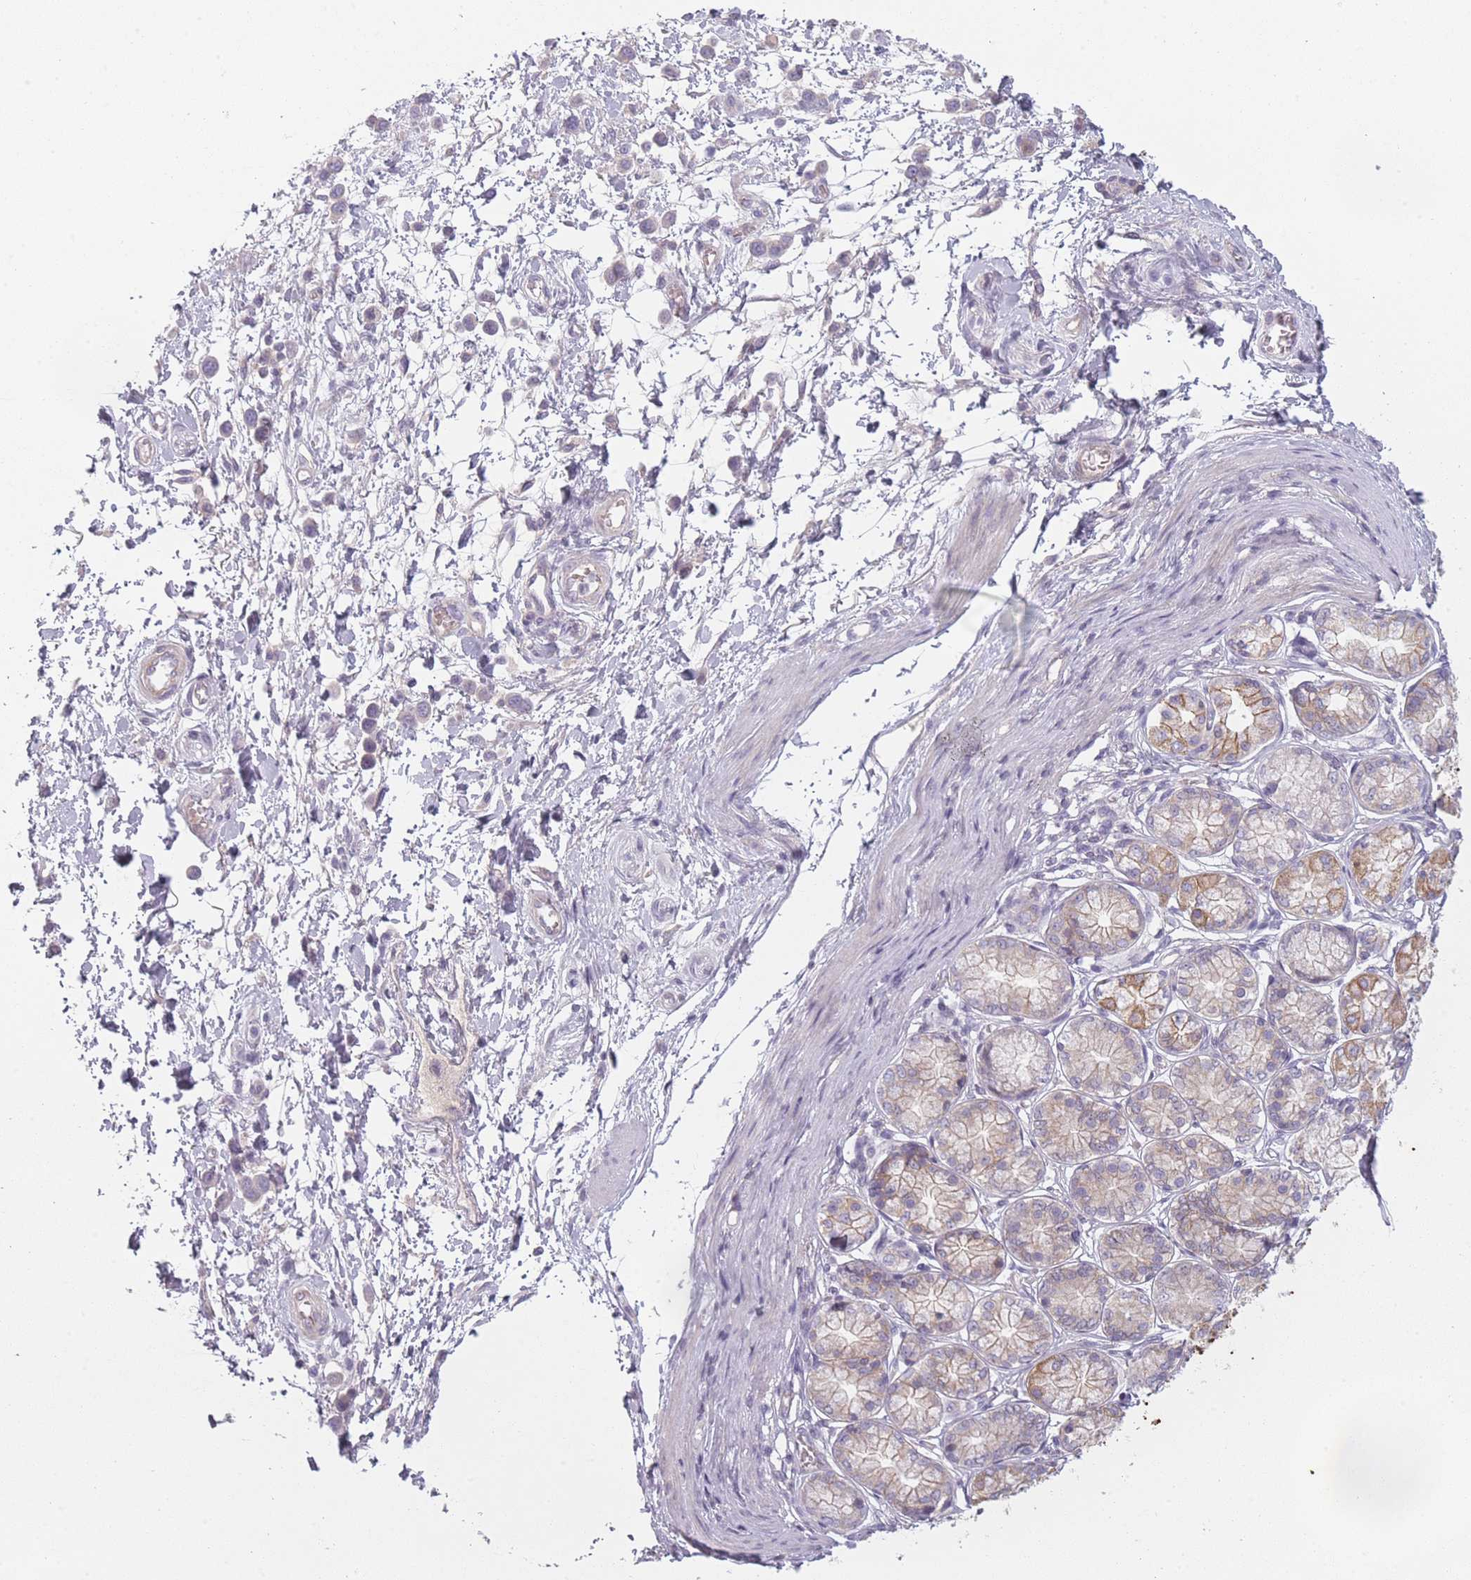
{"staining": {"intensity": "negative", "quantity": "none", "location": "none"}, "tissue": "stomach cancer", "cell_type": "Tumor cells", "image_type": "cancer", "snomed": [{"axis": "morphology", "description": "Adenocarcinoma, NOS"}, {"axis": "topography", "description": "Stomach"}], "caption": "Immunohistochemical staining of human adenocarcinoma (stomach) reveals no significant expression in tumor cells.", "gene": "NT5DC2", "patient": {"sex": "female", "age": 65}}